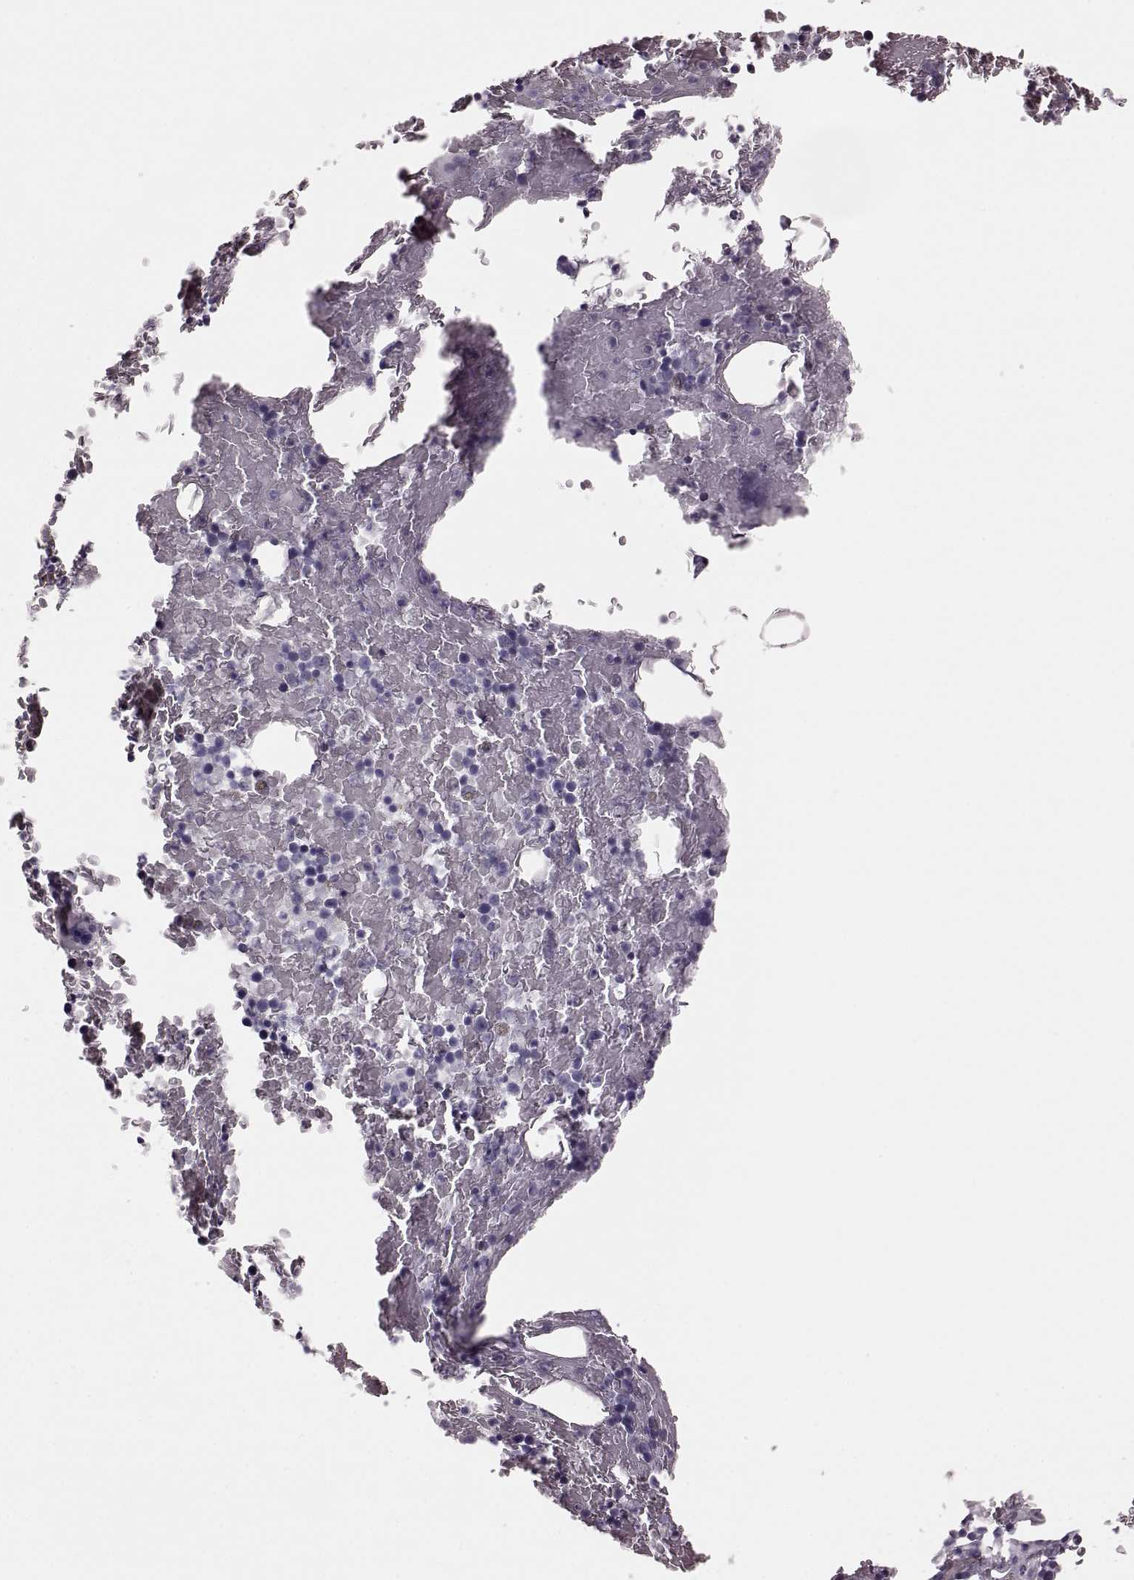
{"staining": {"intensity": "negative", "quantity": "none", "location": "none"}, "tissue": "bone marrow", "cell_type": "Hematopoietic cells", "image_type": "normal", "snomed": [{"axis": "morphology", "description": "Normal tissue, NOS"}, {"axis": "topography", "description": "Bone marrow"}], "caption": "IHC micrograph of benign bone marrow: bone marrow stained with DAB (3,3'-diaminobenzidine) displays no significant protein expression in hematopoietic cells.", "gene": "SNTG1", "patient": {"sex": "male", "age": 72}}